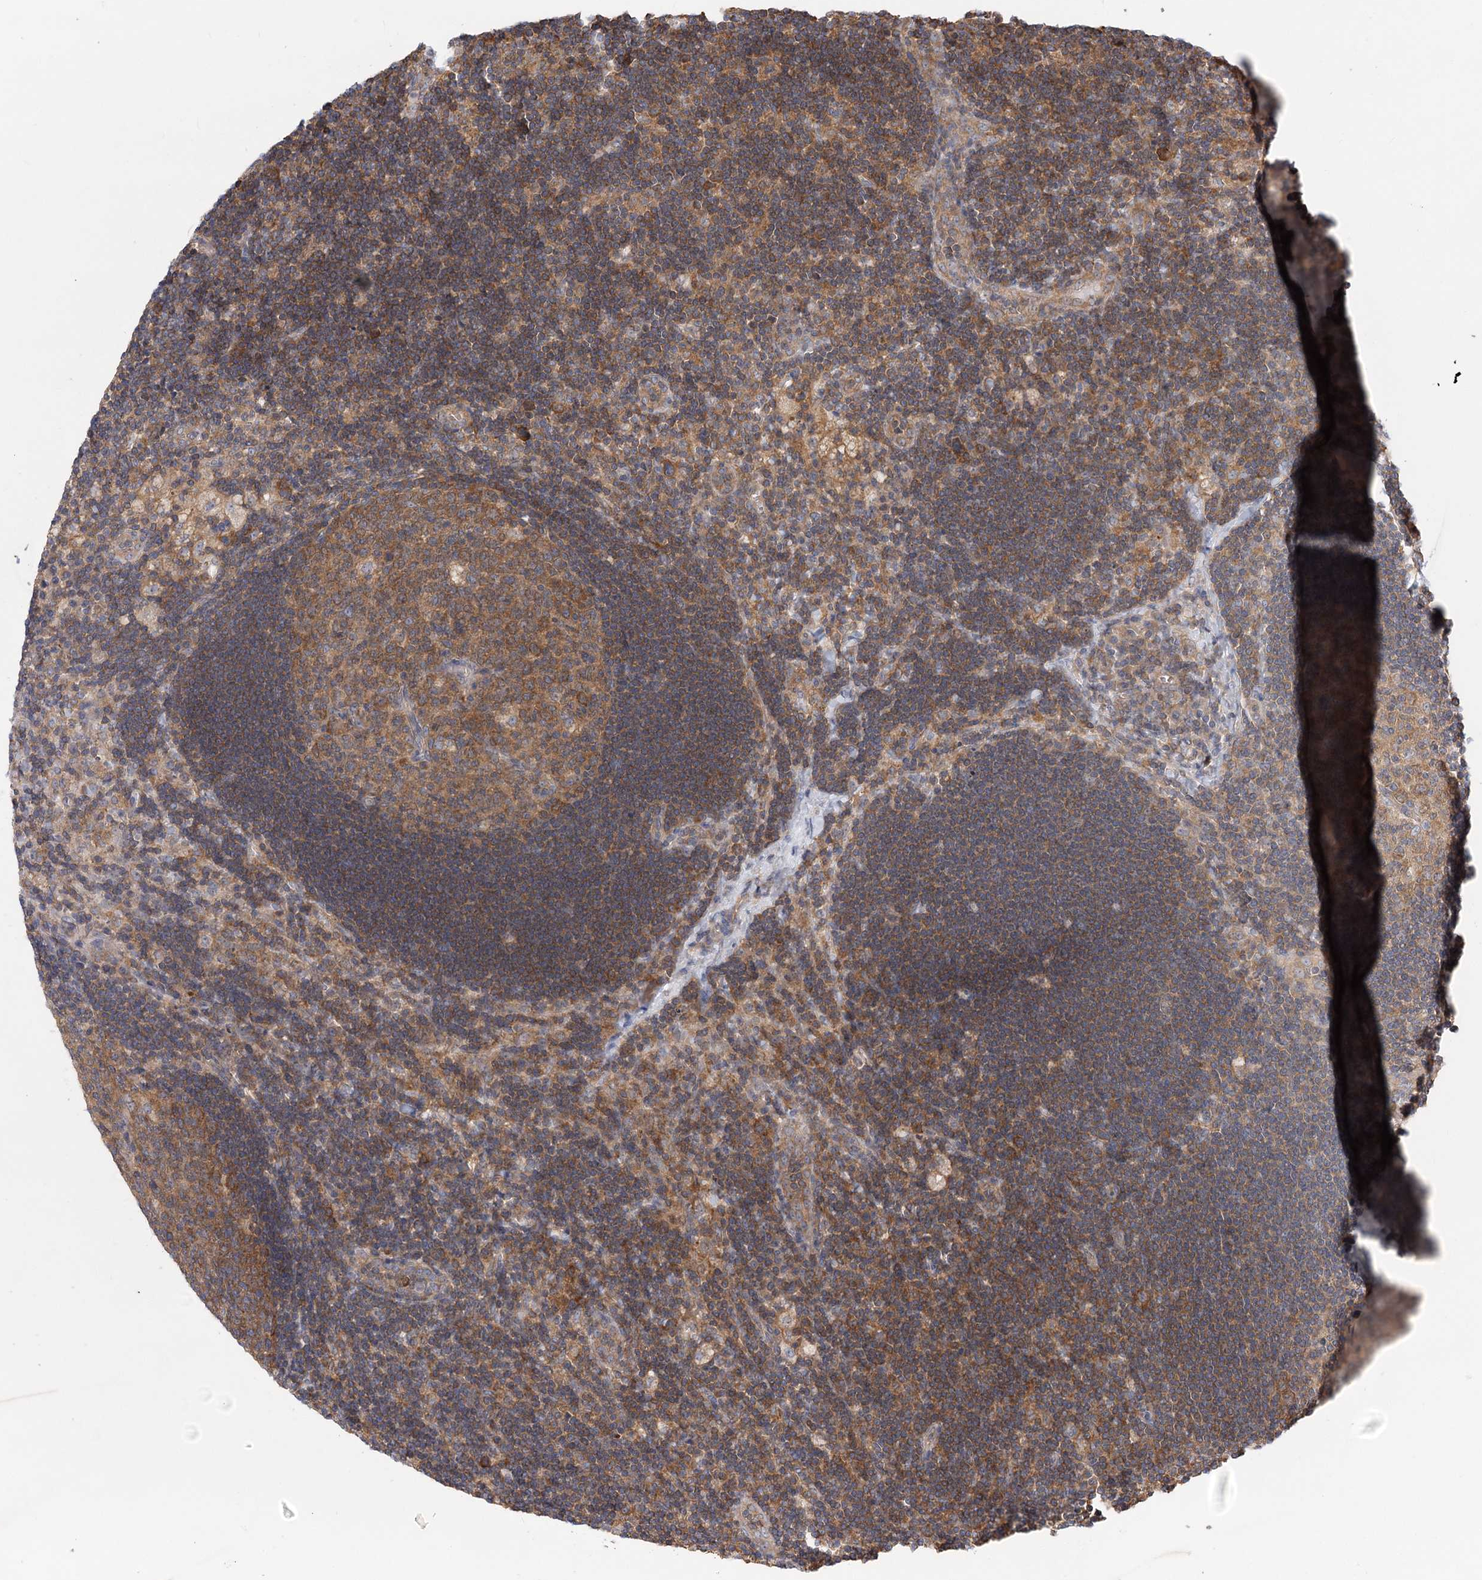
{"staining": {"intensity": "moderate", "quantity": ">75%", "location": "cytoplasmic/membranous"}, "tissue": "lymph node", "cell_type": "Germinal center cells", "image_type": "normal", "snomed": [{"axis": "morphology", "description": "Normal tissue, NOS"}, {"axis": "topography", "description": "Lymph node"}], "caption": "This image demonstrates IHC staining of normal lymph node, with medium moderate cytoplasmic/membranous staining in approximately >75% of germinal center cells.", "gene": "UMPS", "patient": {"sex": "male", "age": 24}}